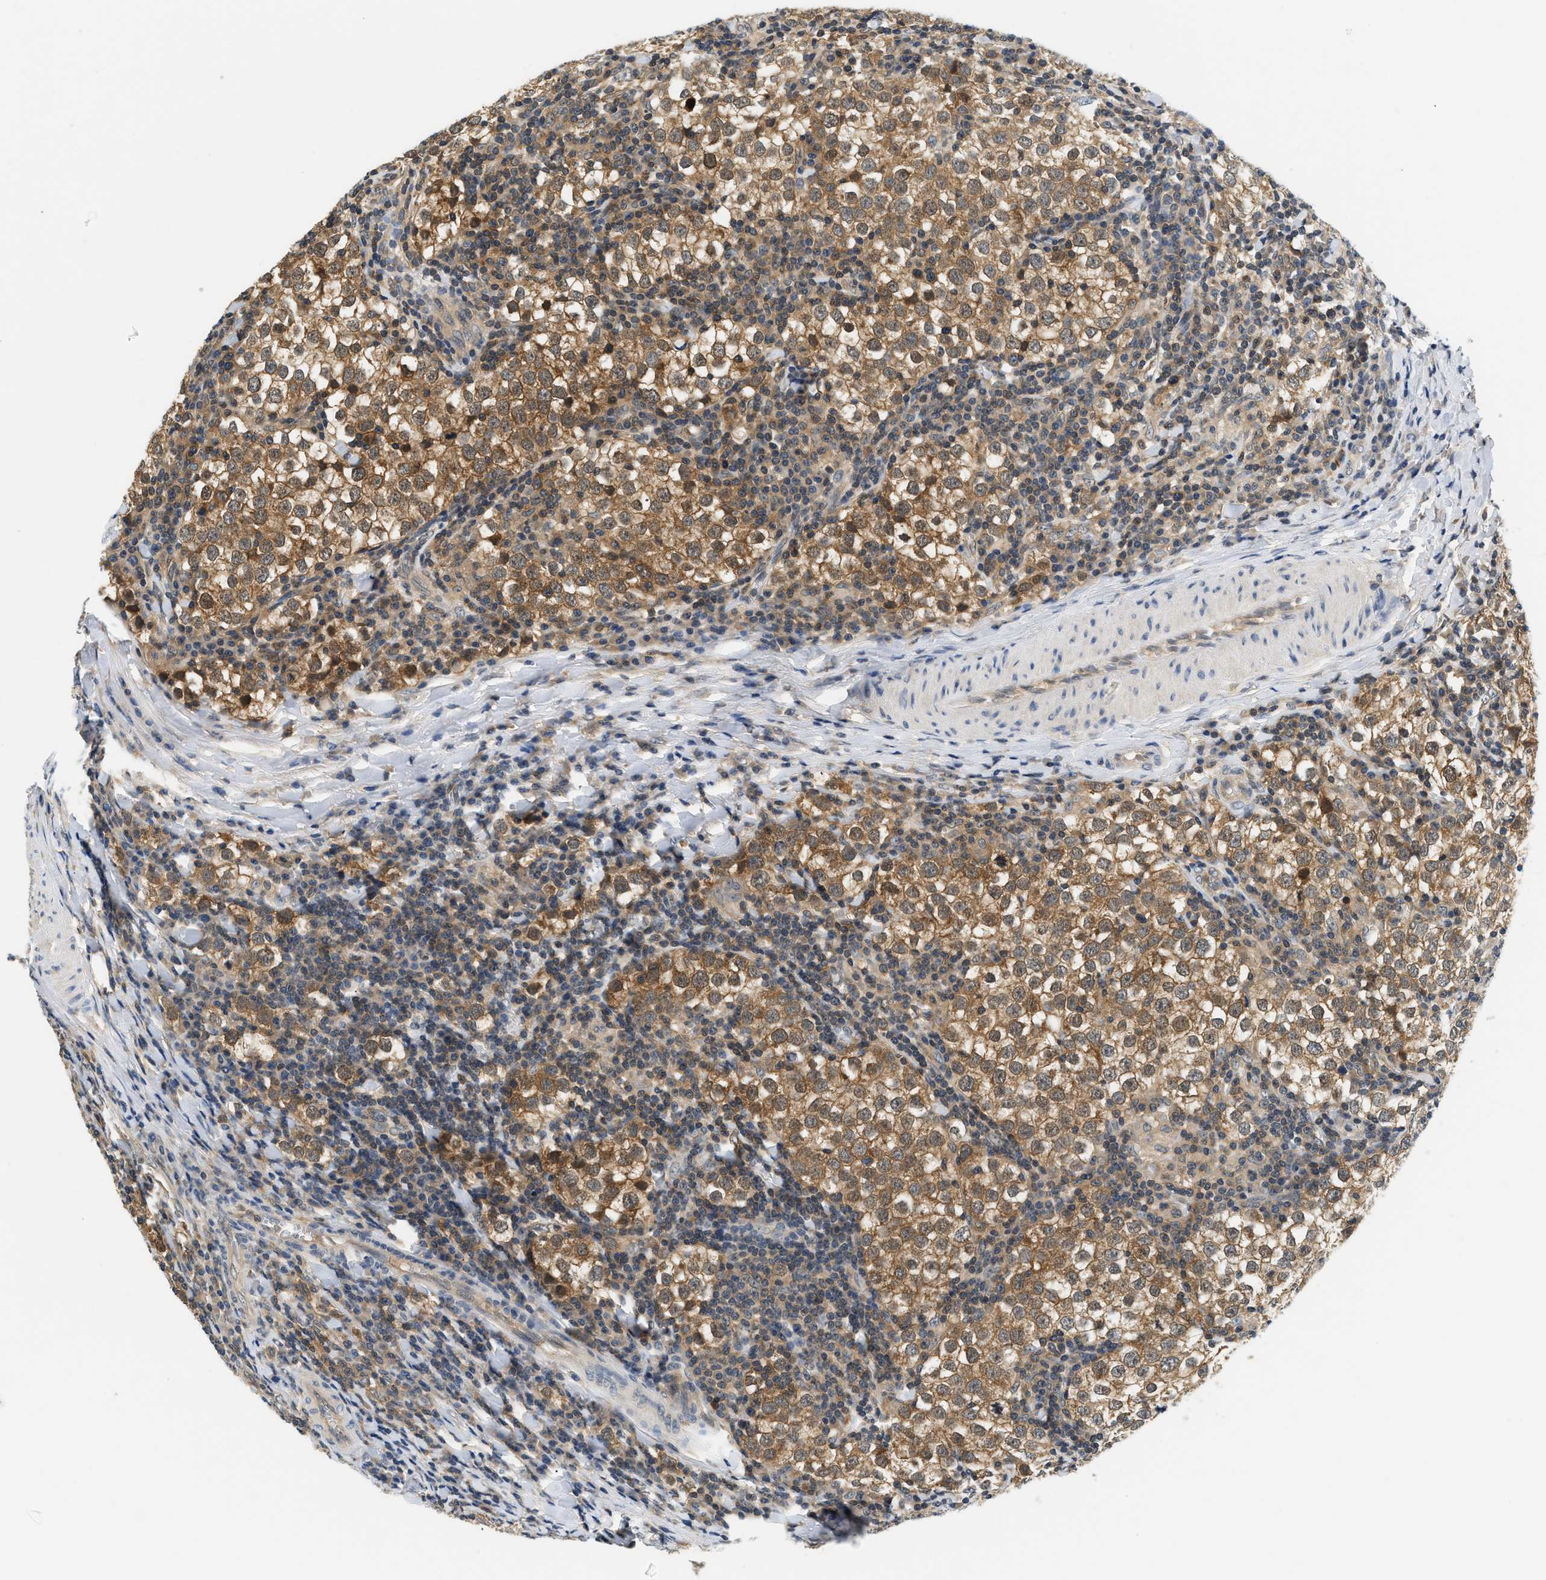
{"staining": {"intensity": "moderate", "quantity": ">75%", "location": "cytoplasmic/membranous,nuclear"}, "tissue": "testis cancer", "cell_type": "Tumor cells", "image_type": "cancer", "snomed": [{"axis": "morphology", "description": "Seminoma, NOS"}, {"axis": "morphology", "description": "Carcinoma, Embryonal, NOS"}, {"axis": "topography", "description": "Testis"}], "caption": "There is medium levels of moderate cytoplasmic/membranous and nuclear positivity in tumor cells of testis cancer, as demonstrated by immunohistochemical staining (brown color).", "gene": "EIF4EBP2", "patient": {"sex": "male", "age": 36}}